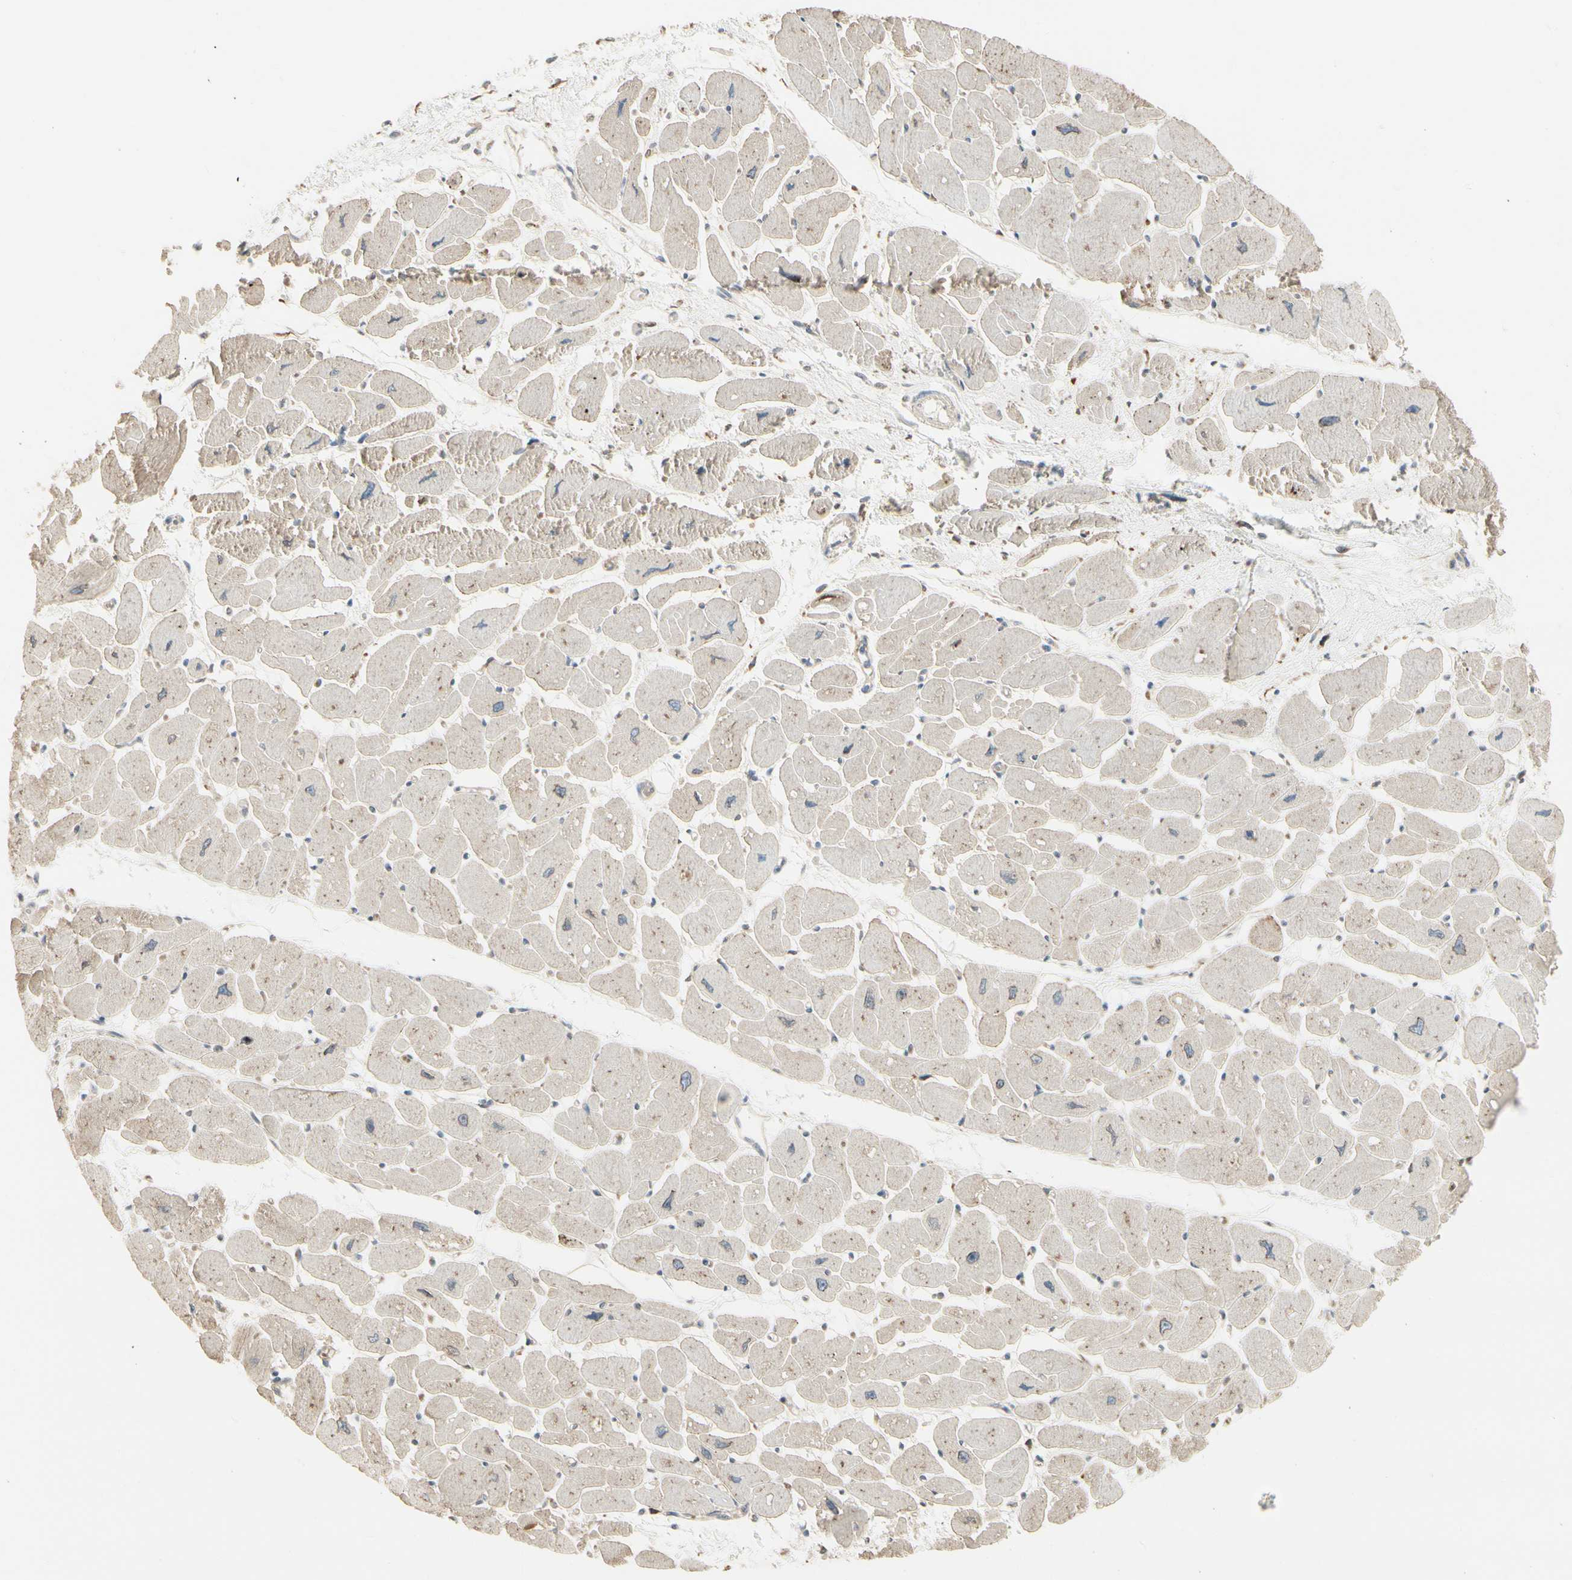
{"staining": {"intensity": "weak", "quantity": ">75%", "location": "cytoplasmic/membranous"}, "tissue": "heart muscle", "cell_type": "Cardiomyocytes", "image_type": "normal", "snomed": [{"axis": "morphology", "description": "Normal tissue, NOS"}, {"axis": "topography", "description": "Heart"}], "caption": "A low amount of weak cytoplasmic/membranous staining is identified in about >75% of cardiomyocytes in benign heart muscle.", "gene": "NUCB2", "patient": {"sex": "female", "age": 54}}